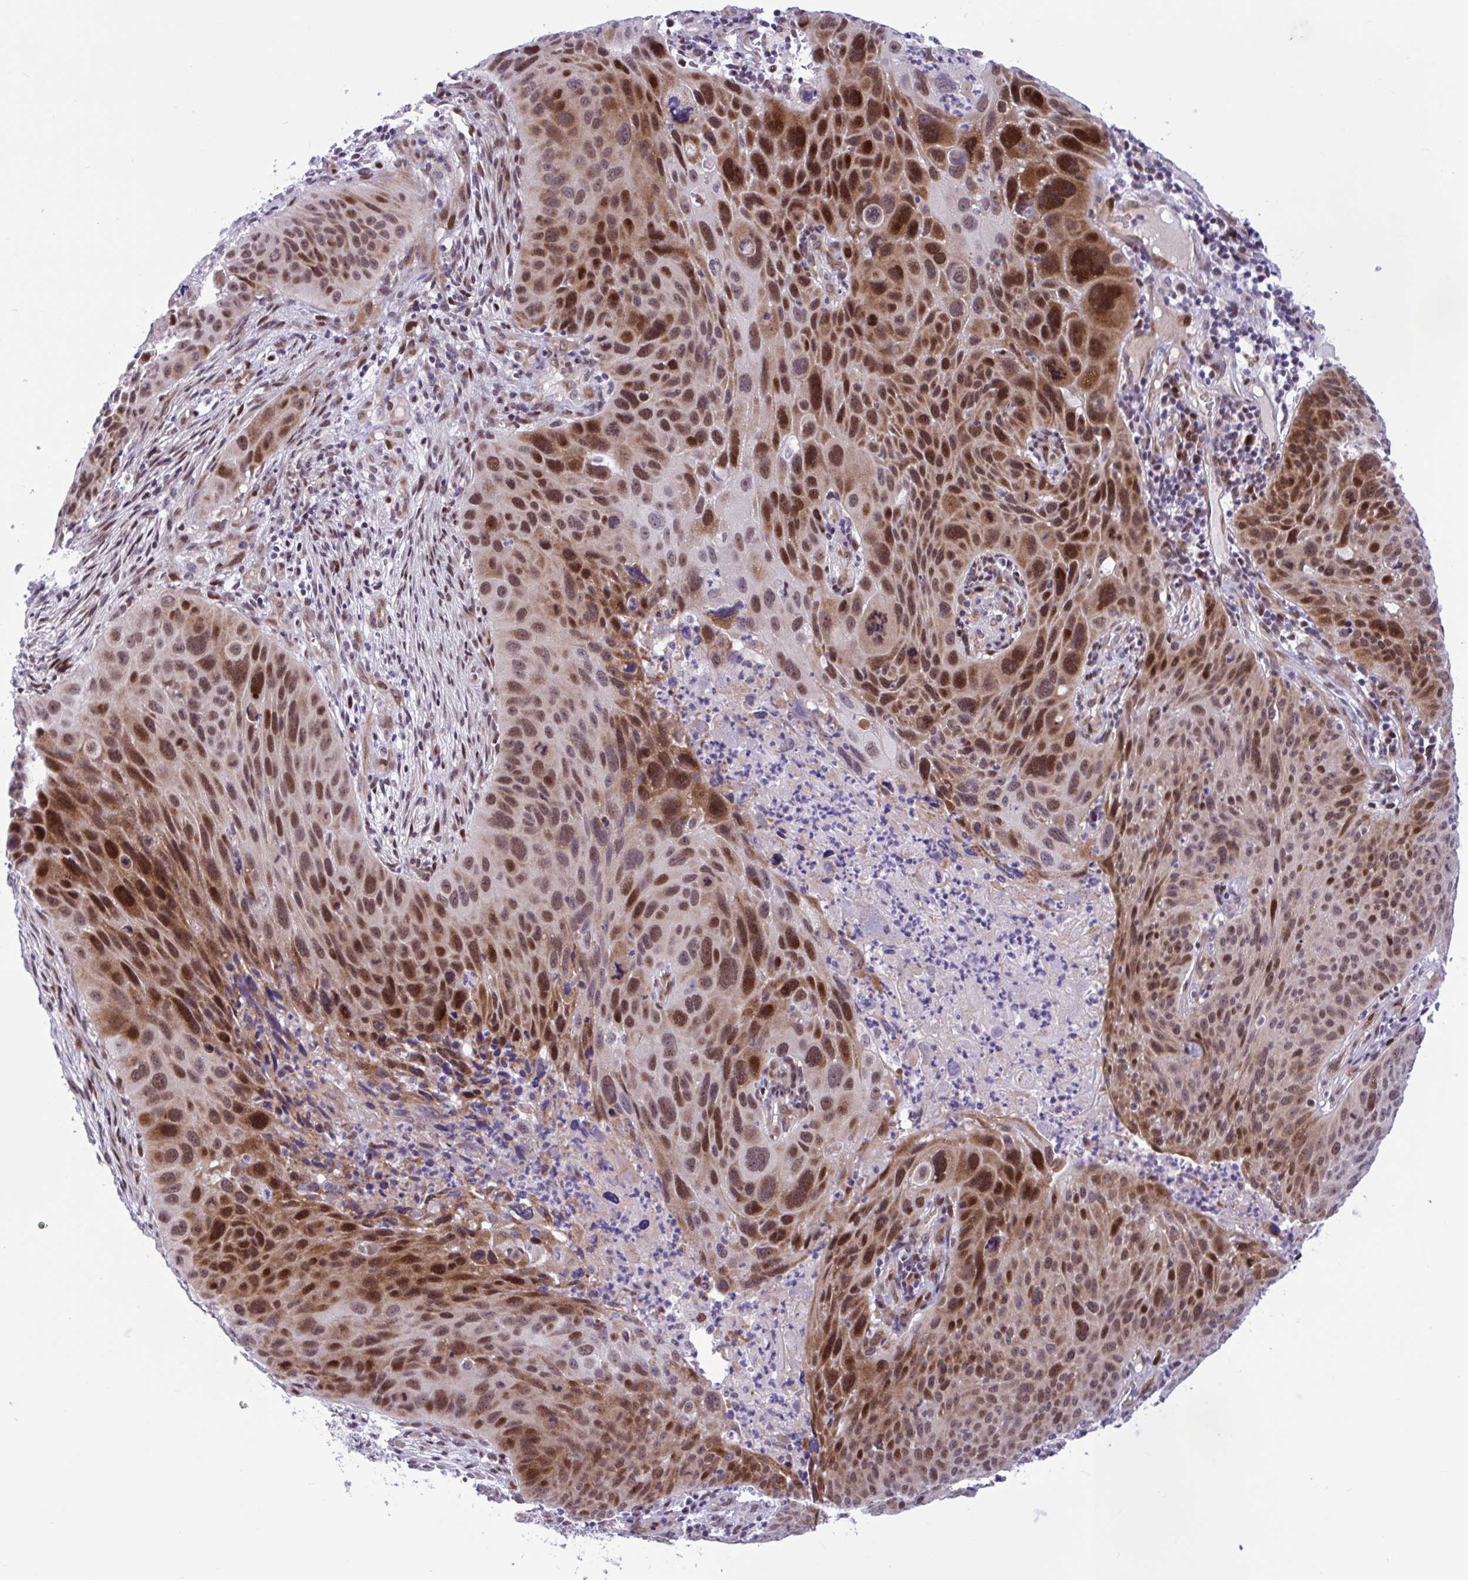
{"staining": {"intensity": "moderate", "quantity": "25%-75%", "location": "cytoplasmic/membranous,nuclear"}, "tissue": "lung cancer", "cell_type": "Tumor cells", "image_type": "cancer", "snomed": [{"axis": "morphology", "description": "Squamous cell carcinoma, NOS"}, {"axis": "topography", "description": "Lung"}], "caption": "Human lung squamous cell carcinoma stained for a protein (brown) demonstrates moderate cytoplasmic/membranous and nuclear positive positivity in approximately 25%-75% of tumor cells.", "gene": "RBL1", "patient": {"sex": "male", "age": 63}}